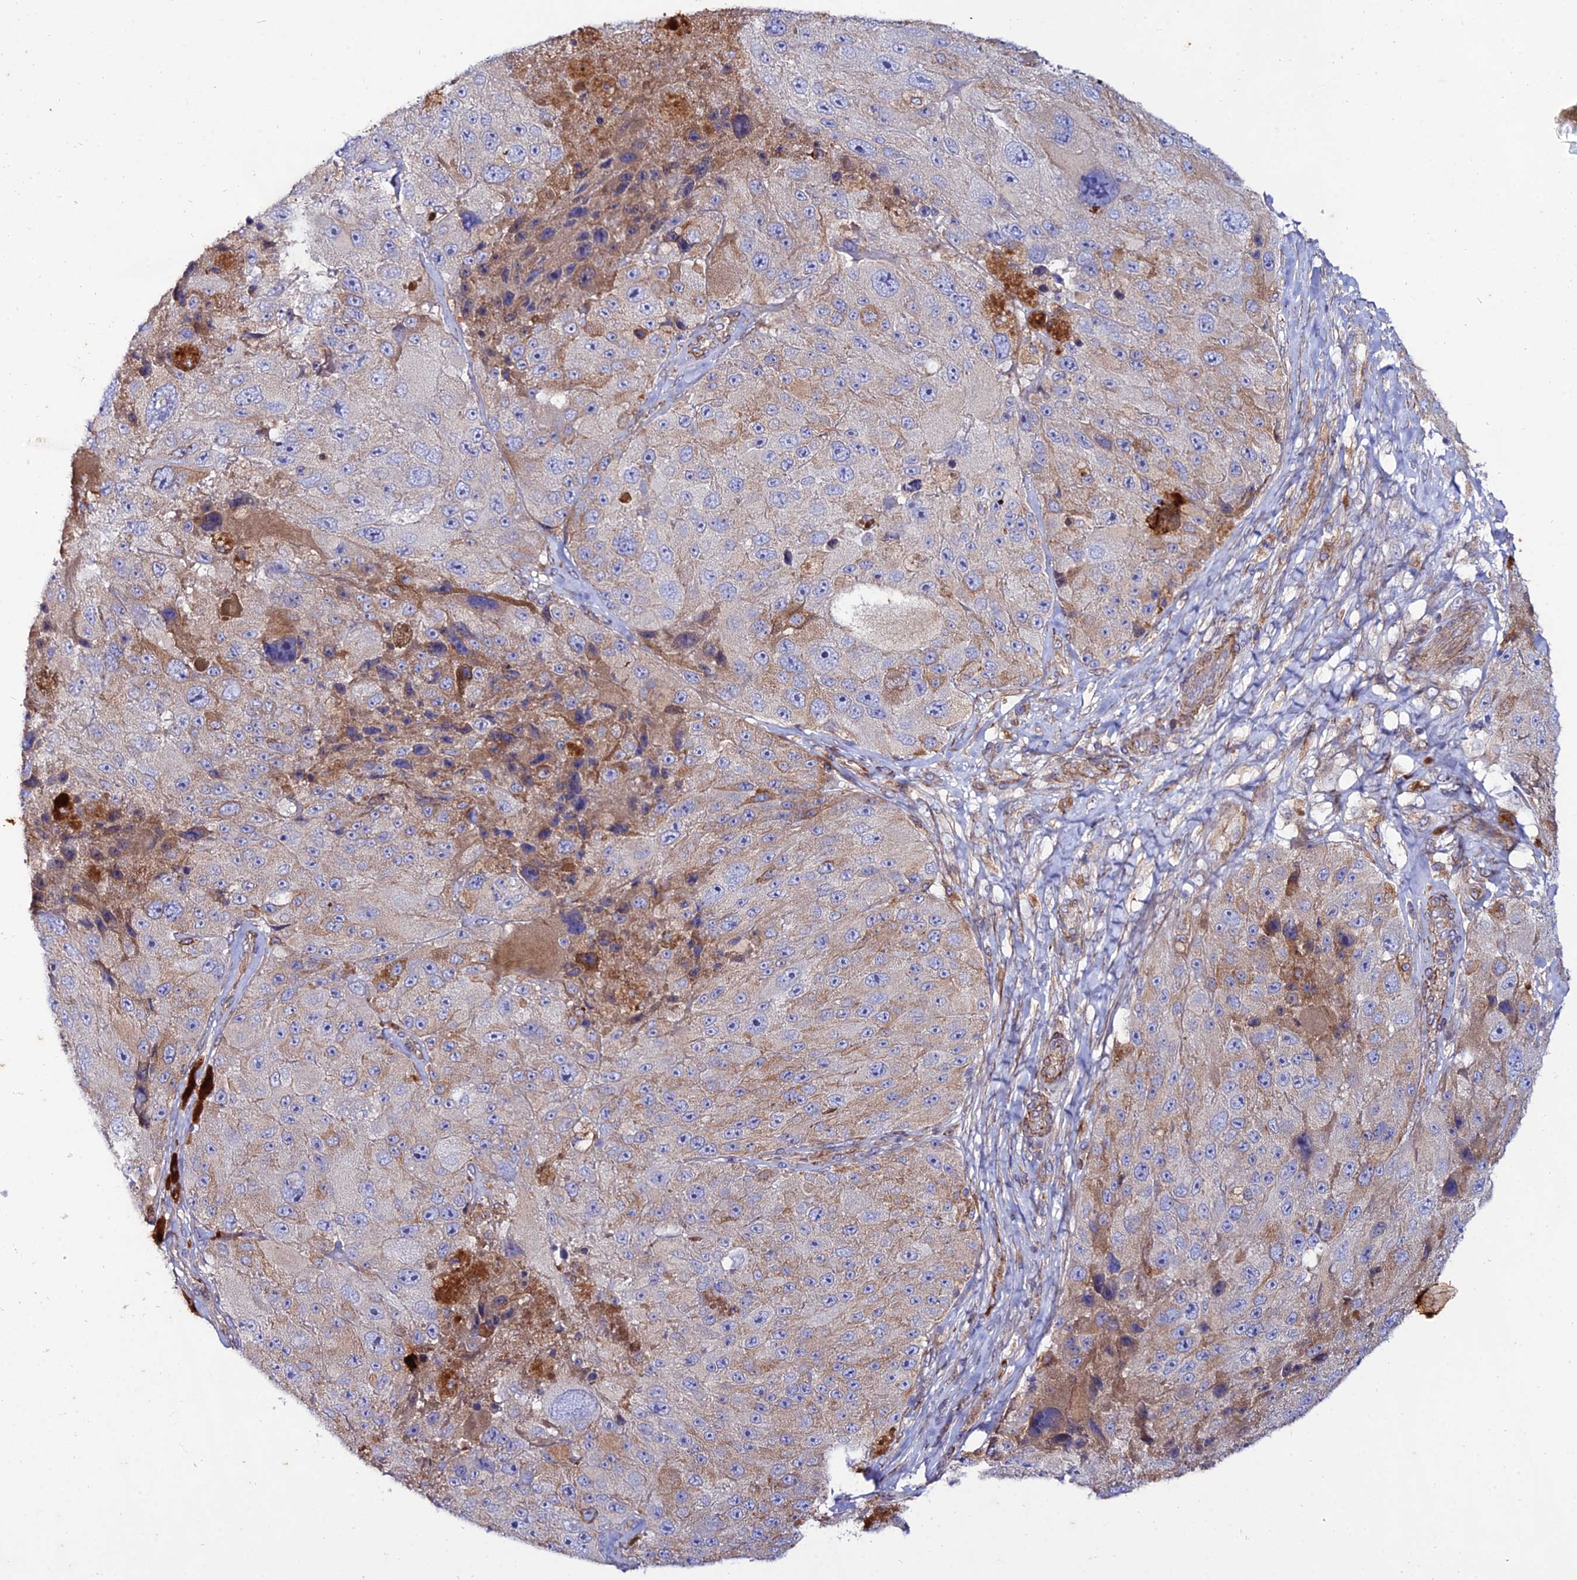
{"staining": {"intensity": "moderate", "quantity": "<25%", "location": "cytoplasmic/membranous"}, "tissue": "melanoma", "cell_type": "Tumor cells", "image_type": "cancer", "snomed": [{"axis": "morphology", "description": "Malignant melanoma, Metastatic site"}, {"axis": "topography", "description": "Lymph node"}], "caption": "Immunohistochemistry of malignant melanoma (metastatic site) demonstrates low levels of moderate cytoplasmic/membranous staining in about <25% of tumor cells.", "gene": "ARL6IP1", "patient": {"sex": "male", "age": 62}}